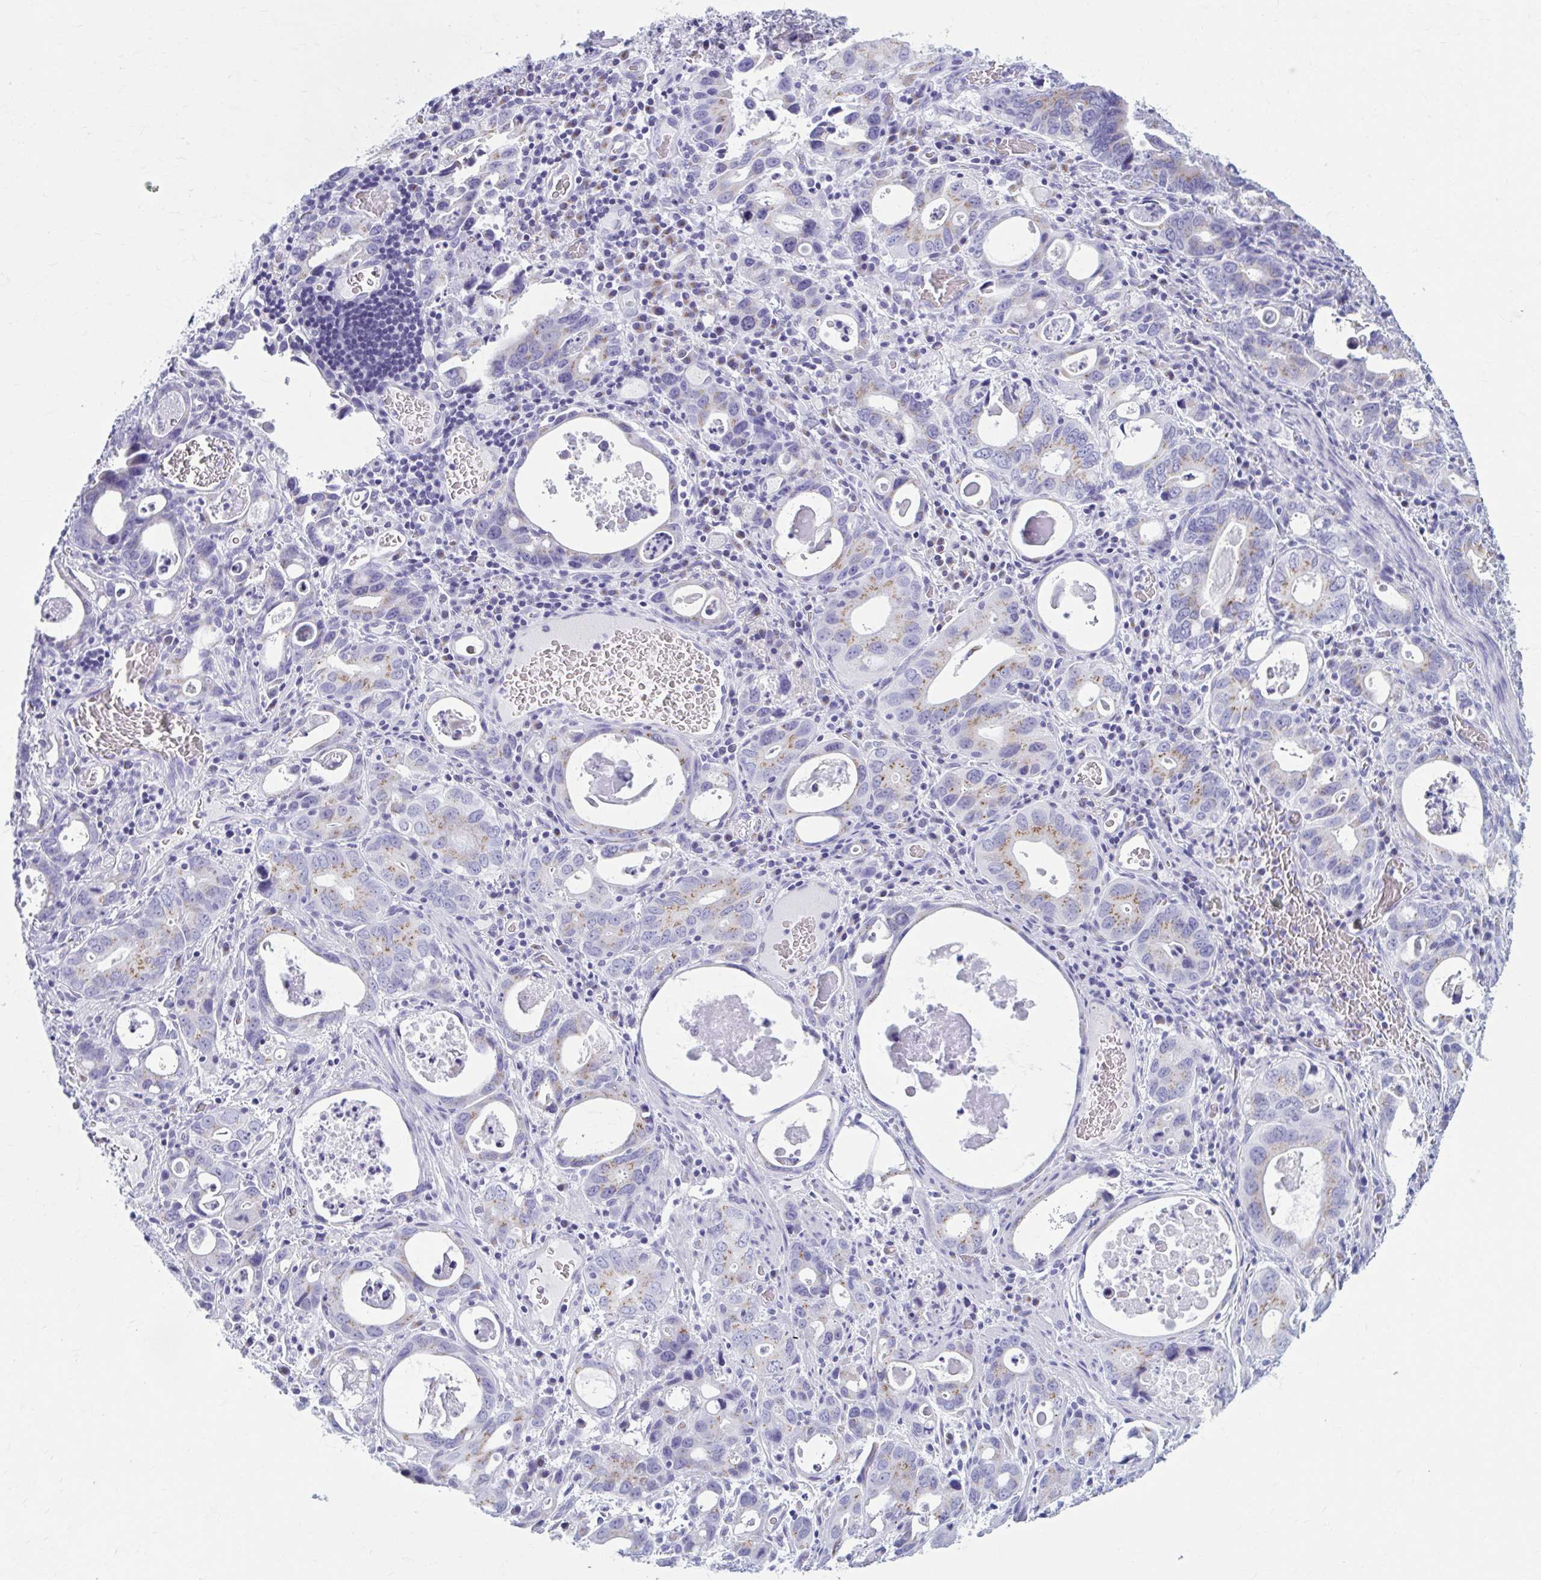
{"staining": {"intensity": "weak", "quantity": "<25%", "location": "cytoplasmic/membranous"}, "tissue": "stomach cancer", "cell_type": "Tumor cells", "image_type": "cancer", "snomed": [{"axis": "morphology", "description": "Adenocarcinoma, NOS"}, {"axis": "topography", "description": "Stomach, upper"}], "caption": "Immunohistochemistry of adenocarcinoma (stomach) shows no expression in tumor cells.", "gene": "KCNE2", "patient": {"sex": "male", "age": 74}}